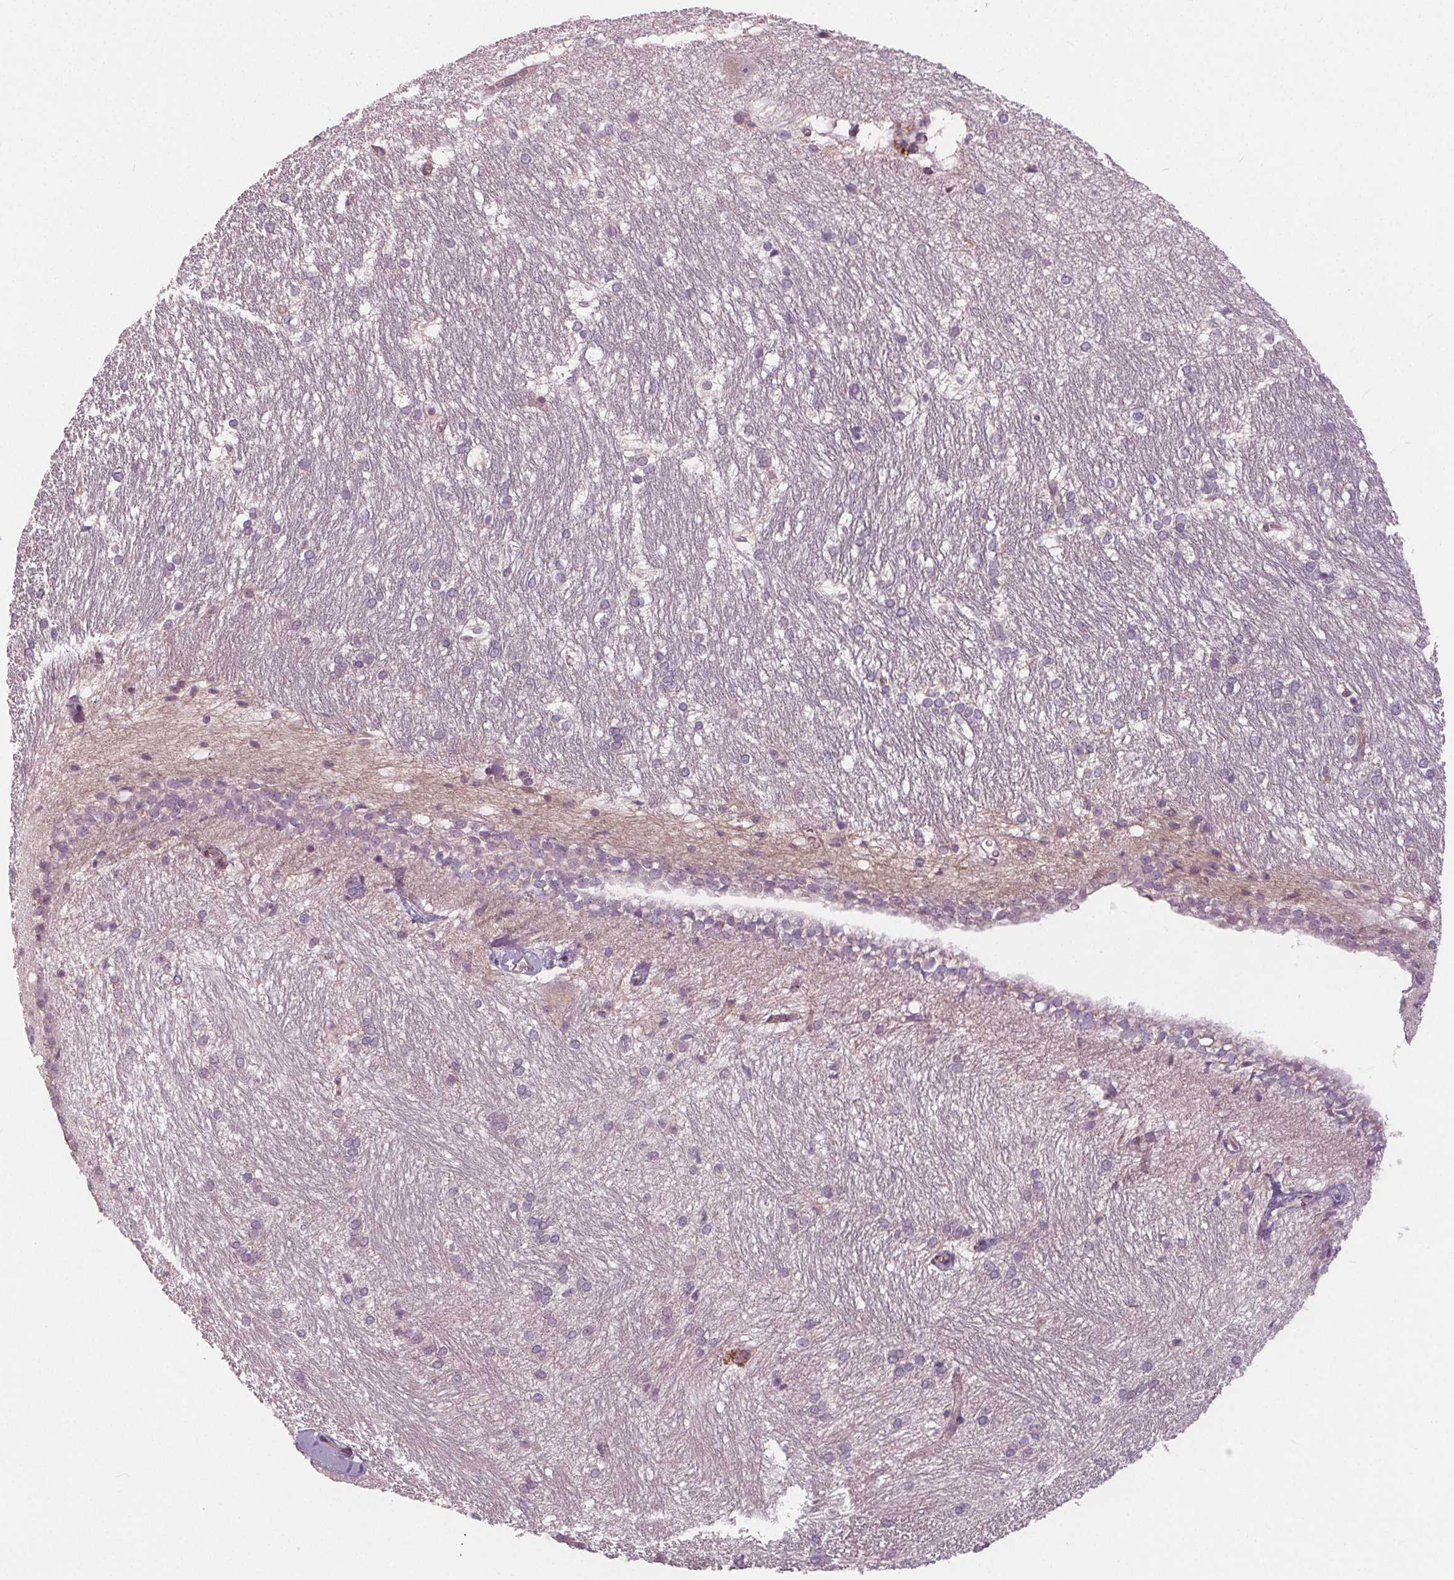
{"staining": {"intensity": "negative", "quantity": "none", "location": "none"}, "tissue": "hippocampus", "cell_type": "Glial cells", "image_type": "normal", "snomed": [{"axis": "morphology", "description": "Normal tissue, NOS"}, {"axis": "topography", "description": "Cerebral cortex"}, {"axis": "topography", "description": "Hippocampus"}], "caption": "Glial cells are negative for brown protein staining in benign hippocampus. The staining is performed using DAB brown chromogen with nuclei counter-stained in using hematoxylin.", "gene": "PDGFD", "patient": {"sex": "female", "age": 19}}